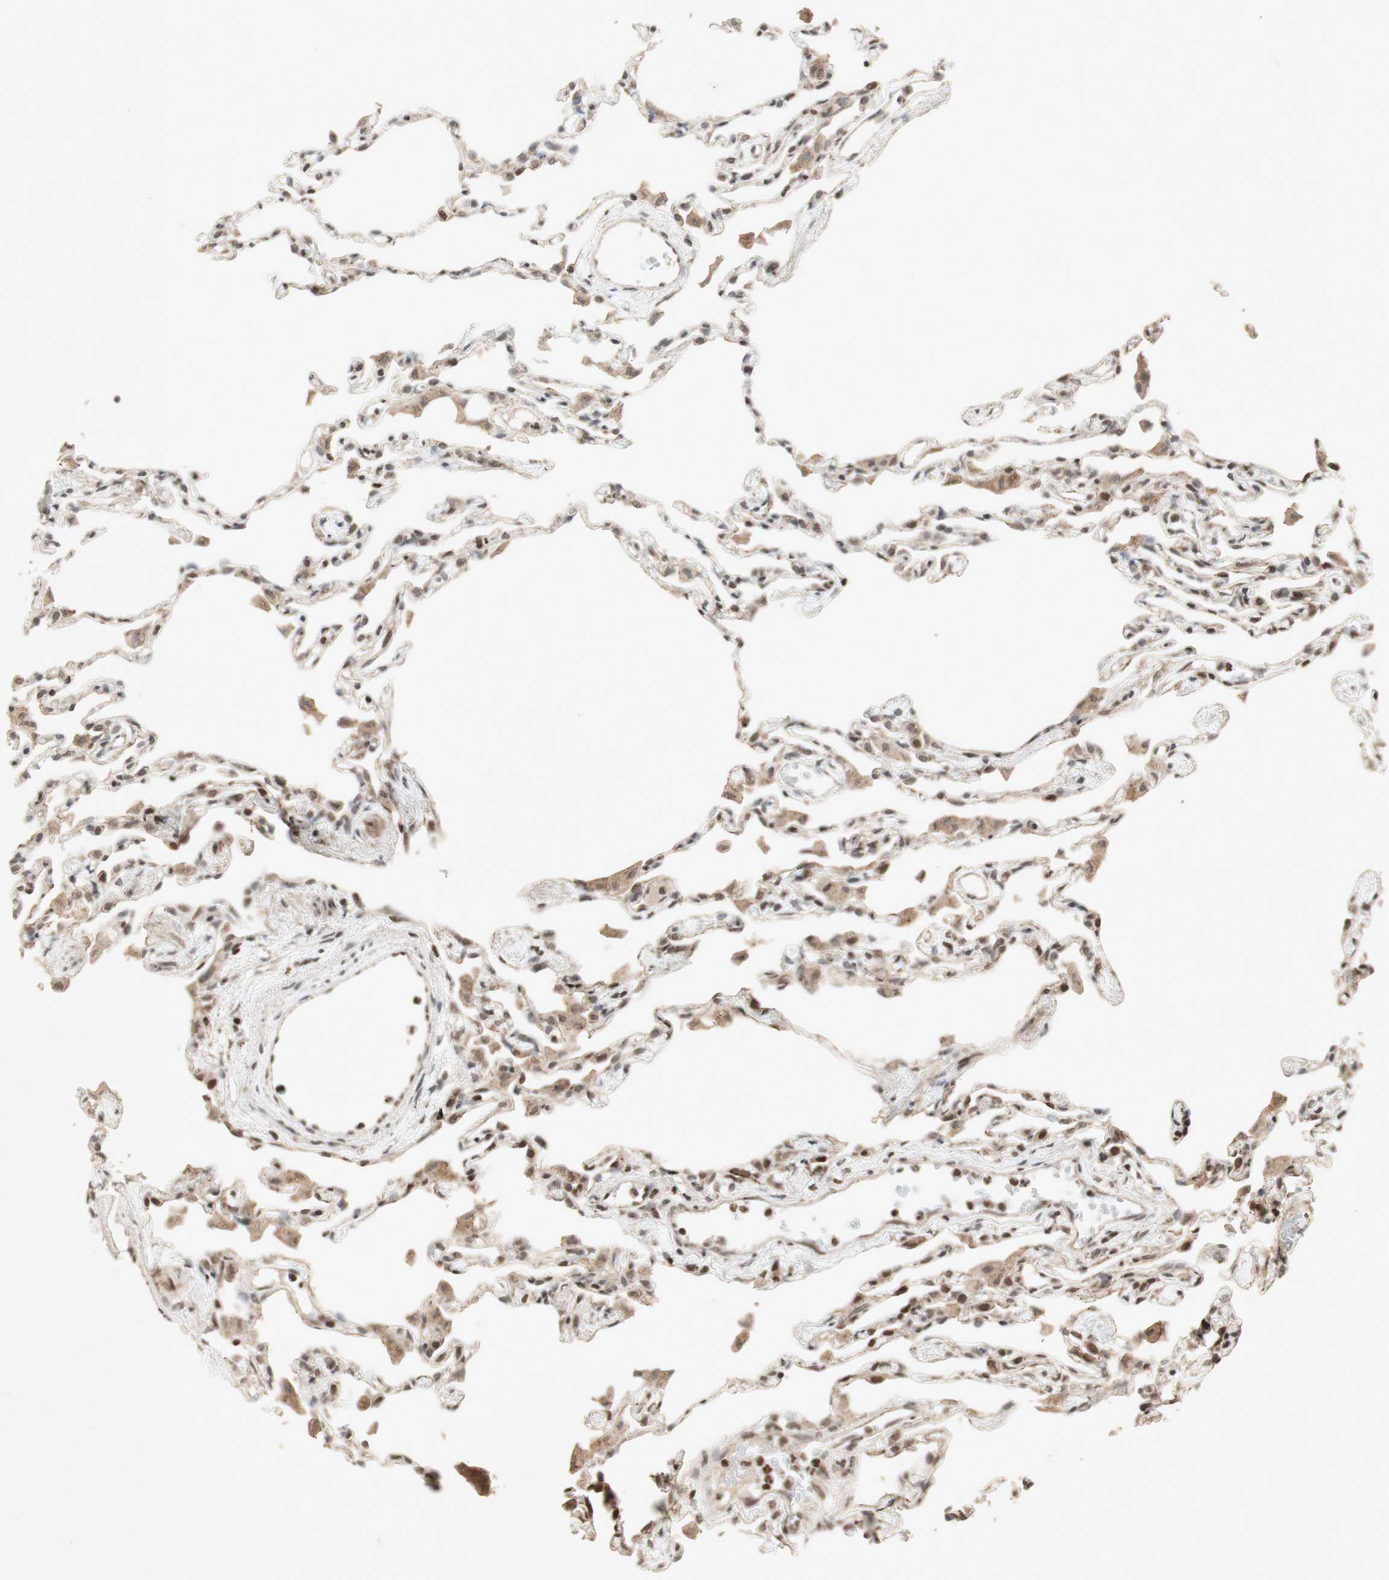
{"staining": {"intensity": "moderate", "quantity": "25%-75%", "location": "nuclear"}, "tissue": "lung", "cell_type": "Alveolar cells", "image_type": "normal", "snomed": [{"axis": "morphology", "description": "Normal tissue, NOS"}, {"axis": "topography", "description": "Lung"}], "caption": "Immunohistochemical staining of unremarkable human lung demonstrates medium levels of moderate nuclear positivity in approximately 25%-75% of alveolar cells.", "gene": "PLXNA1", "patient": {"sex": "female", "age": 49}}